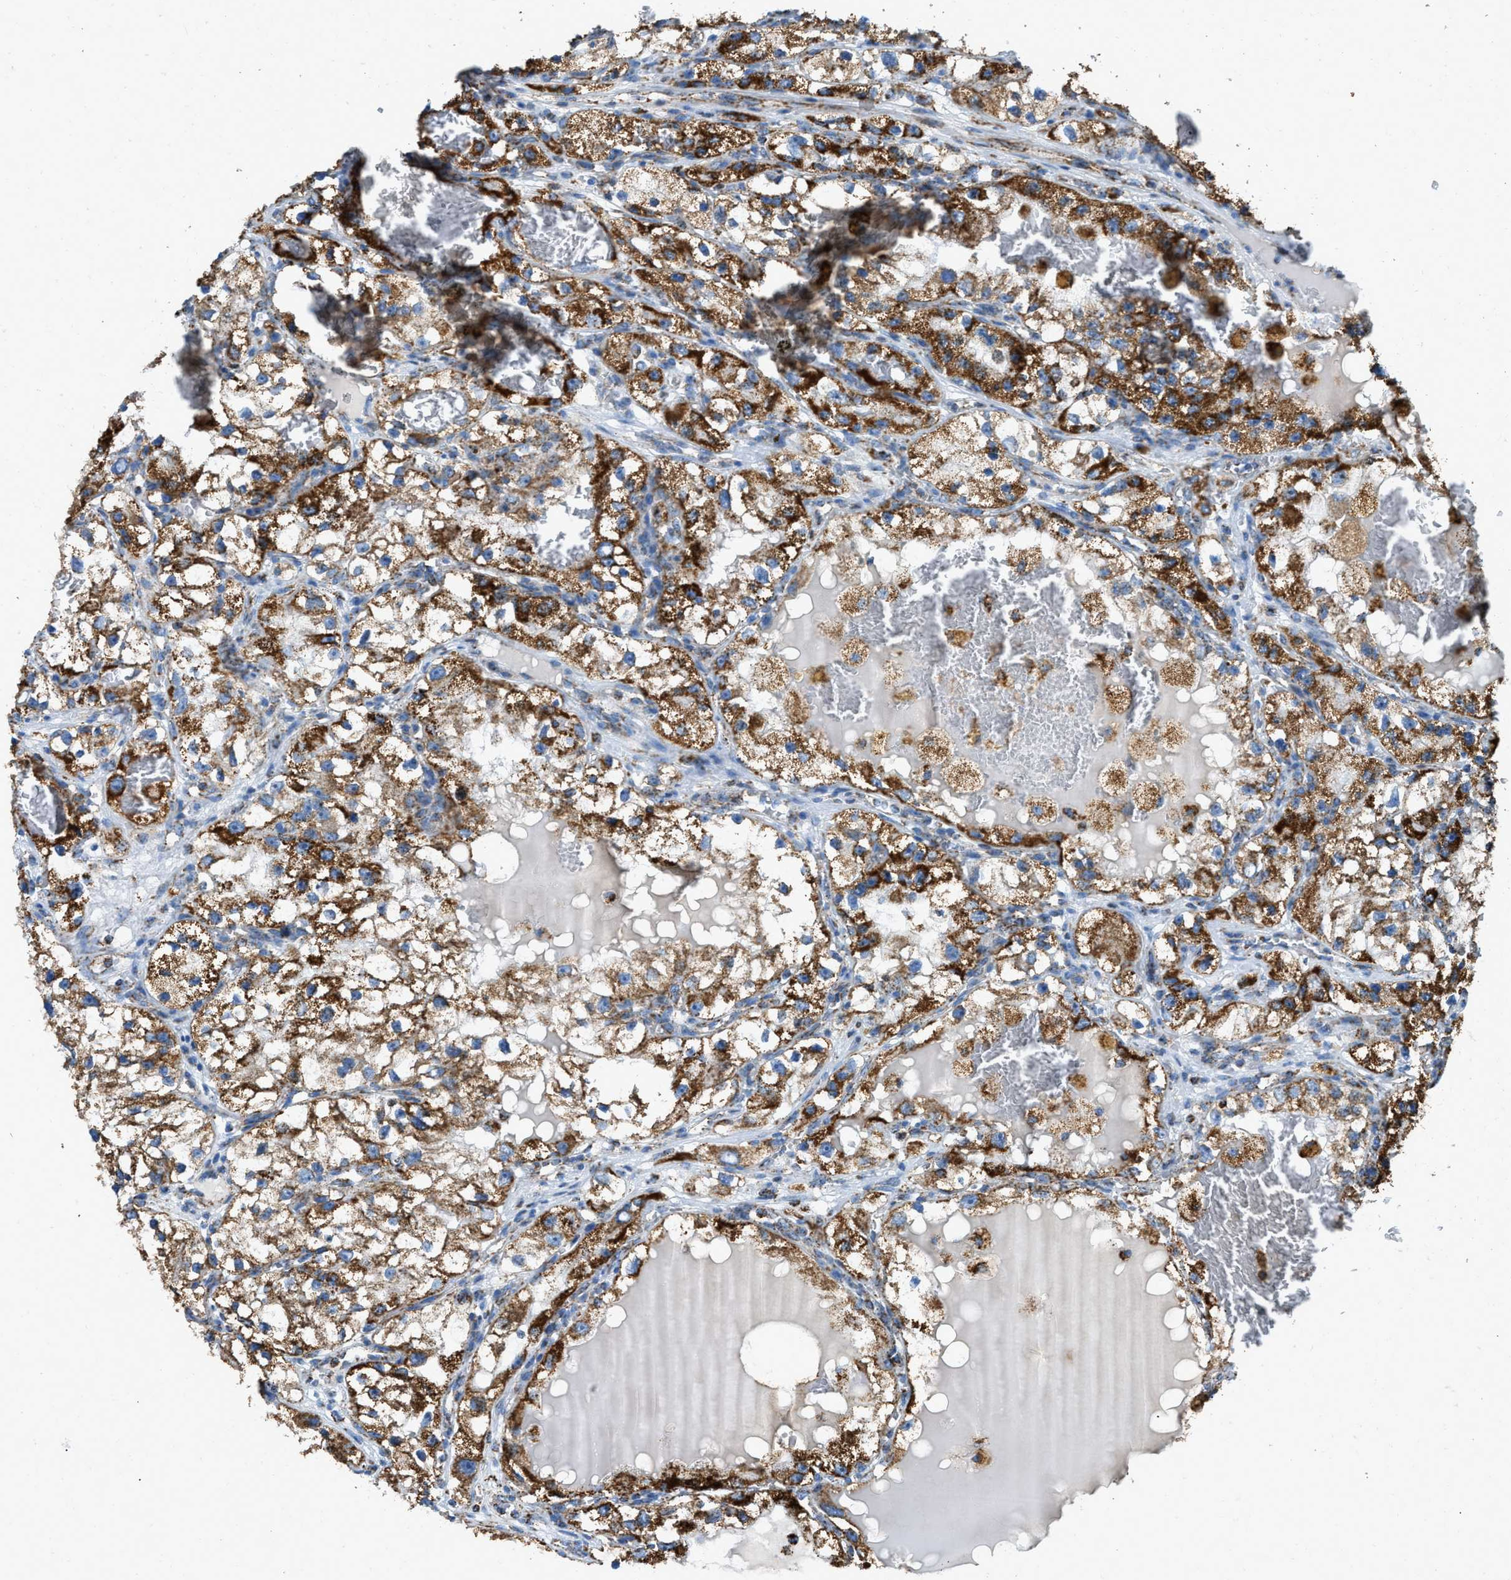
{"staining": {"intensity": "strong", "quantity": ">75%", "location": "cytoplasmic/membranous"}, "tissue": "renal cancer", "cell_type": "Tumor cells", "image_type": "cancer", "snomed": [{"axis": "morphology", "description": "Adenocarcinoma, NOS"}, {"axis": "topography", "description": "Kidney"}], "caption": "The photomicrograph shows staining of renal cancer (adenocarcinoma), revealing strong cytoplasmic/membranous protein expression (brown color) within tumor cells.", "gene": "ETFB", "patient": {"sex": "female", "age": 57}}